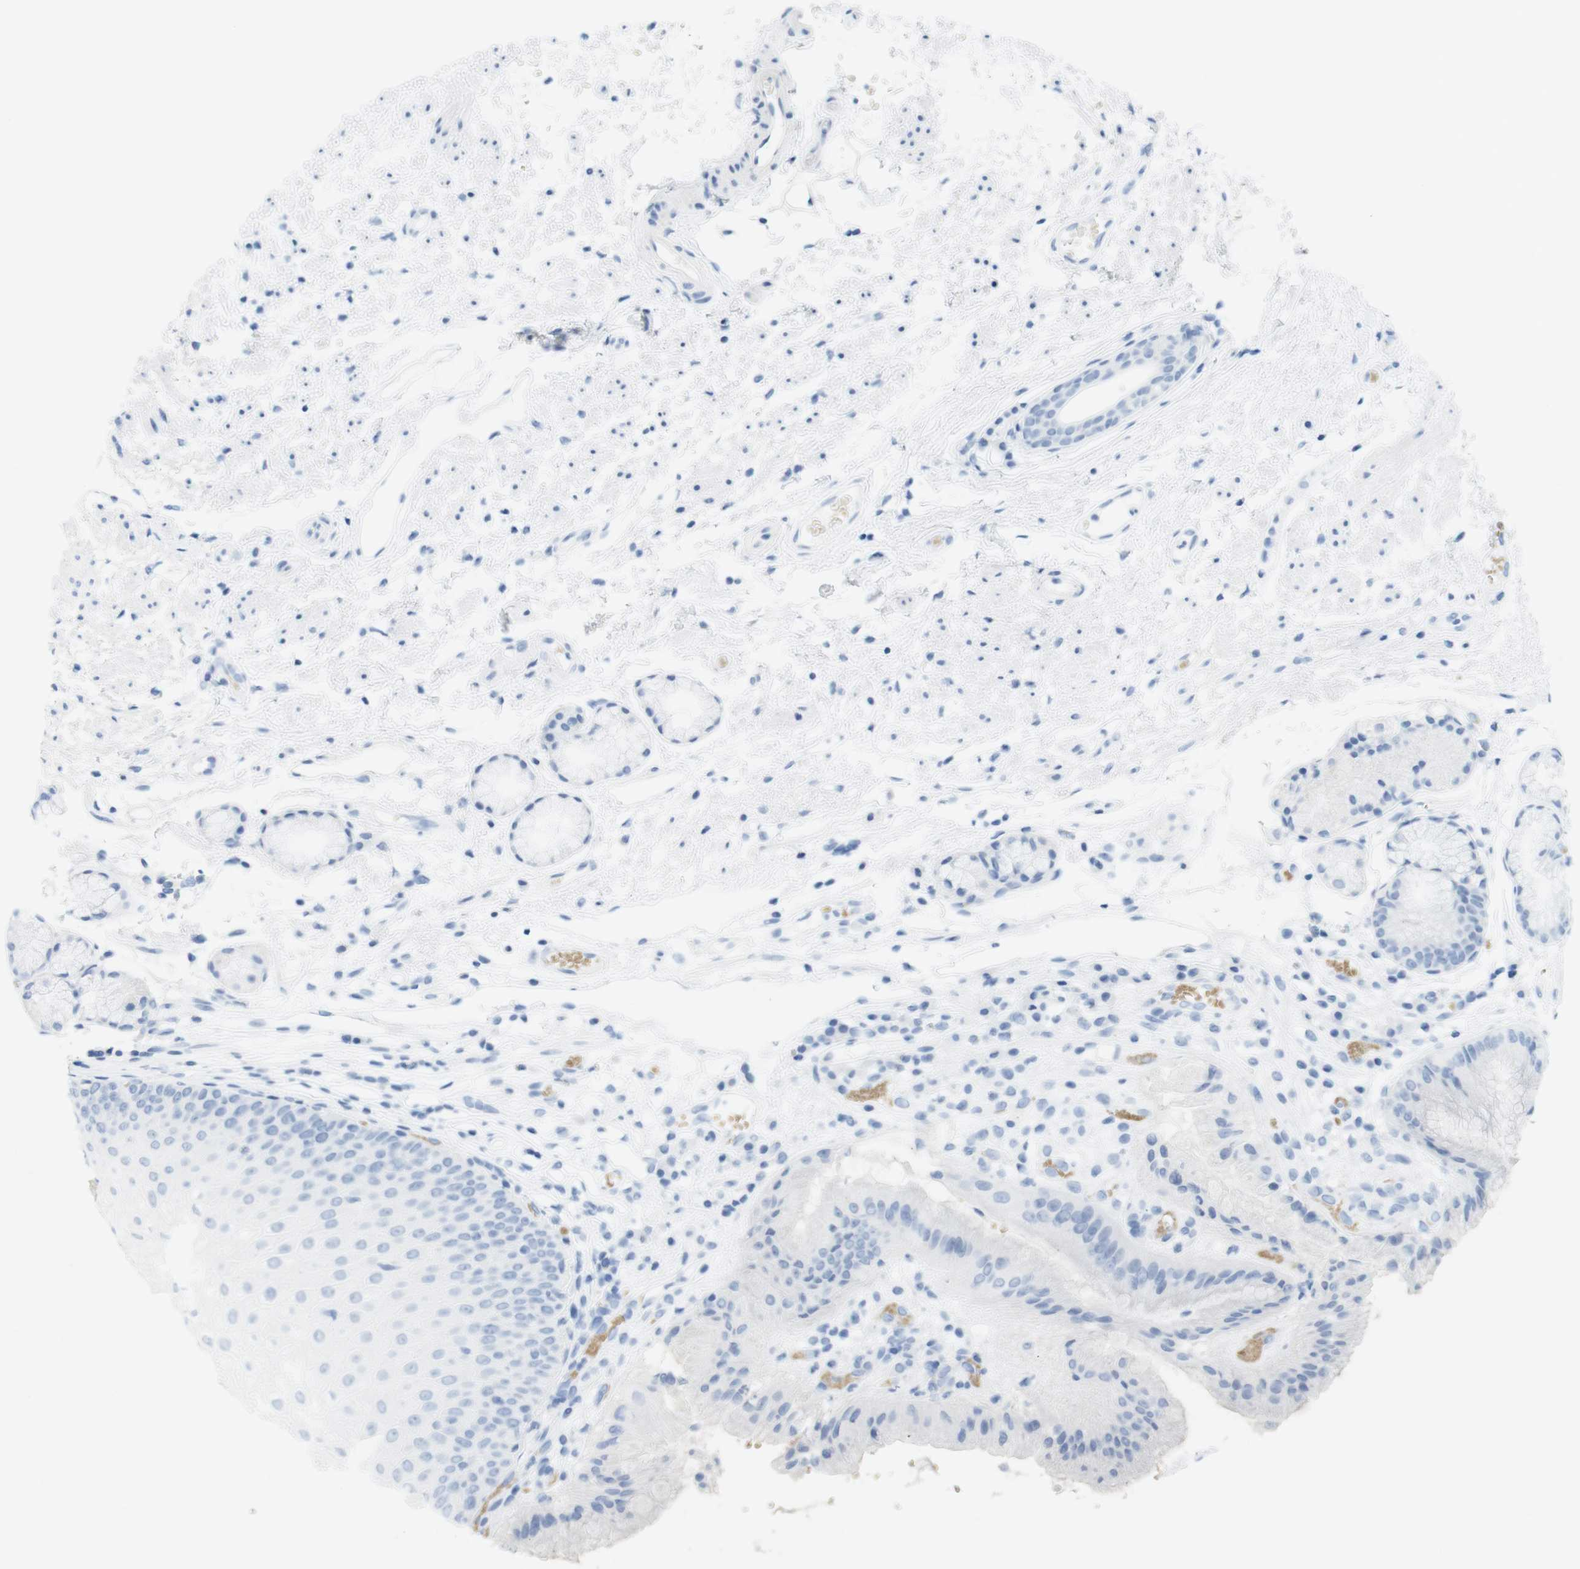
{"staining": {"intensity": "negative", "quantity": "none", "location": "none"}, "tissue": "stomach", "cell_type": "Glandular cells", "image_type": "normal", "snomed": [{"axis": "morphology", "description": "Normal tissue, NOS"}, {"axis": "topography", "description": "Stomach, upper"}], "caption": "Immunohistochemistry (IHC) photomicrograph of benign human stomach stained for a protein (brown), which exhibits no staining in glandular cells.", "gene": "TNNT2", "patient": {"sex": "male", "age": 72}}